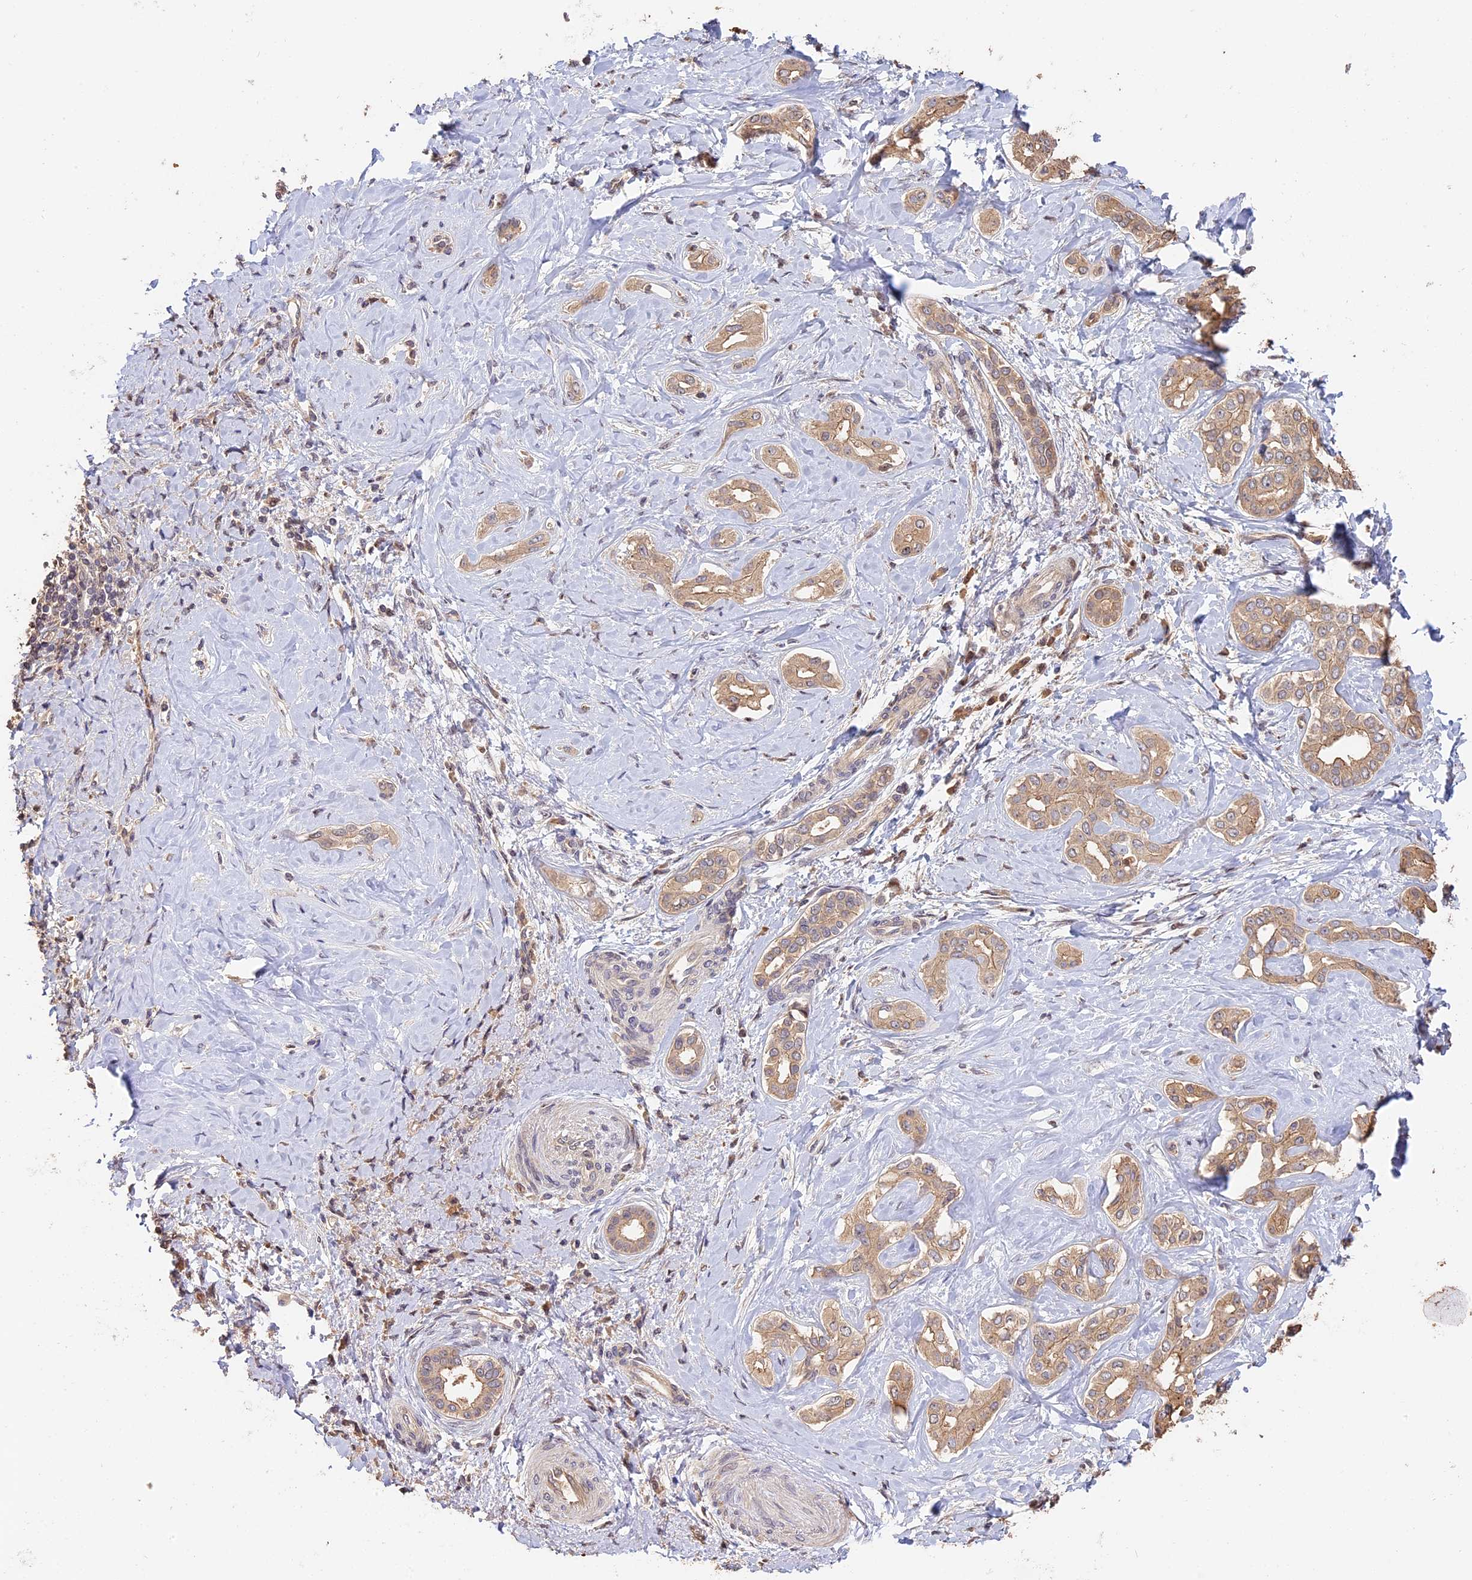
{"staining": {"intensity": "weak", "quantity": ">75%", "location": "cytoplasmic/membranous"}, "tissue": "liver cancer", "cell_type": "Tumor cells", "image_type": "cancer", "snomed": [{"axis": "morphology", "description": "Cholangiocarcinoma"}, {"axis": "topography", "description": "Liver"}], "caption": "A low amount of weak cytoplasmic/membranous positivity is present in about >75% of tumor cells in liver cancer (cholangiocarcinoma) tissue. Using DAB (3,3'-diaminobenzidine) (brown) and hematoxylin (blue) stains, captured at high magnification using brightfield microscopy.", "gene": "PPP1R37", "patient": {"sex": "female", "age": 77}}